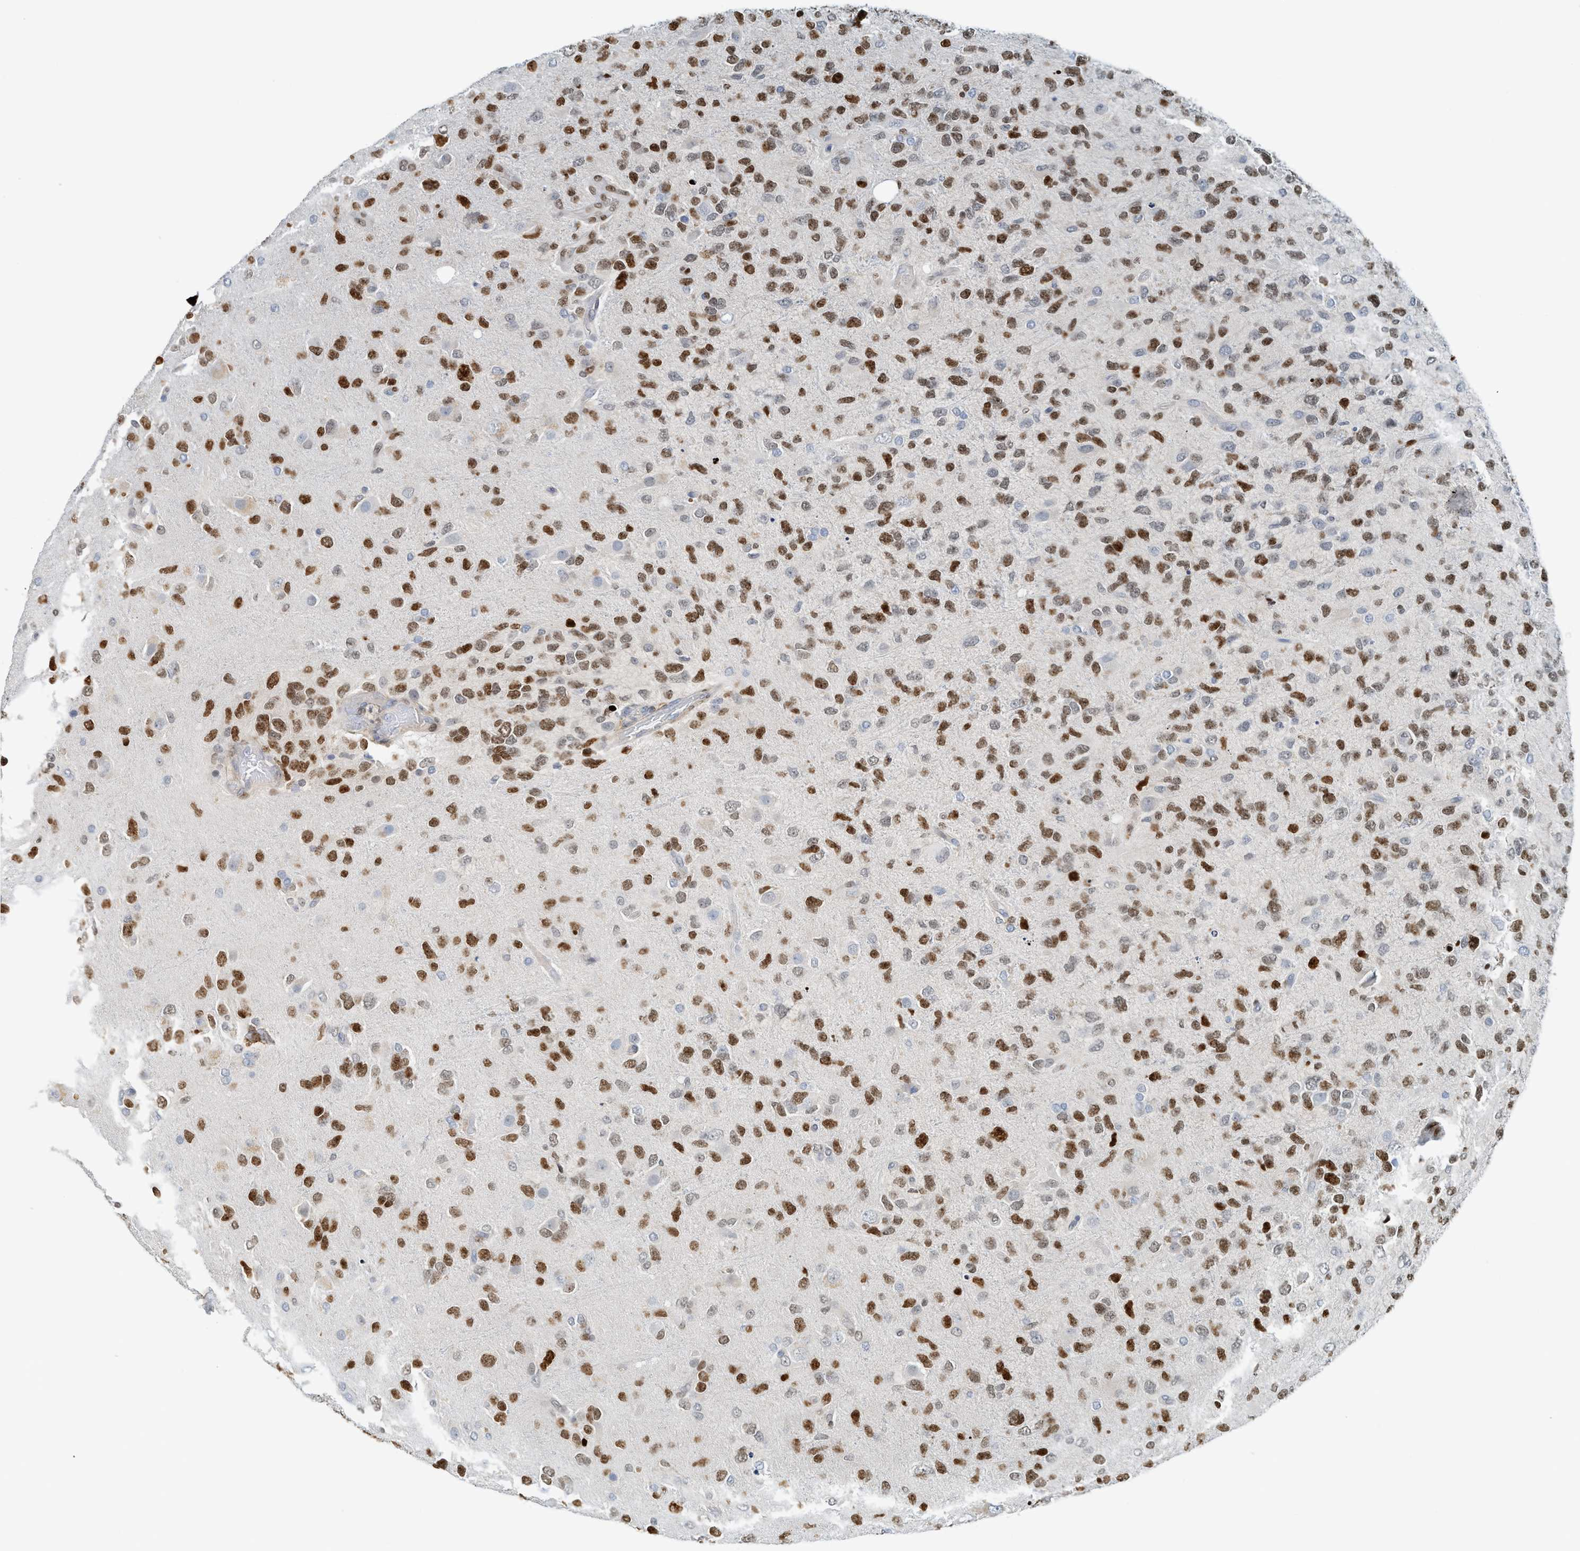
{"staining": {"intensity": "moderate", "quantity": ">75%", "location": "nuclear"}, "tissue": "glioma", "cell_type": "Tumor cells", "image_type": "cancer", "snomed": [{"axis": "morphology", "description": "Glioma, malignant, High grade"}, {"axis": "topography", "description": "Brain"}], "caption": "Brown immunohistochemical staining in glioma demonstrates moderate nuclear positivity in about >75% of tumor cells.", "gene": "SH3D19", "patient": {"sex": "female", "age": 58}}